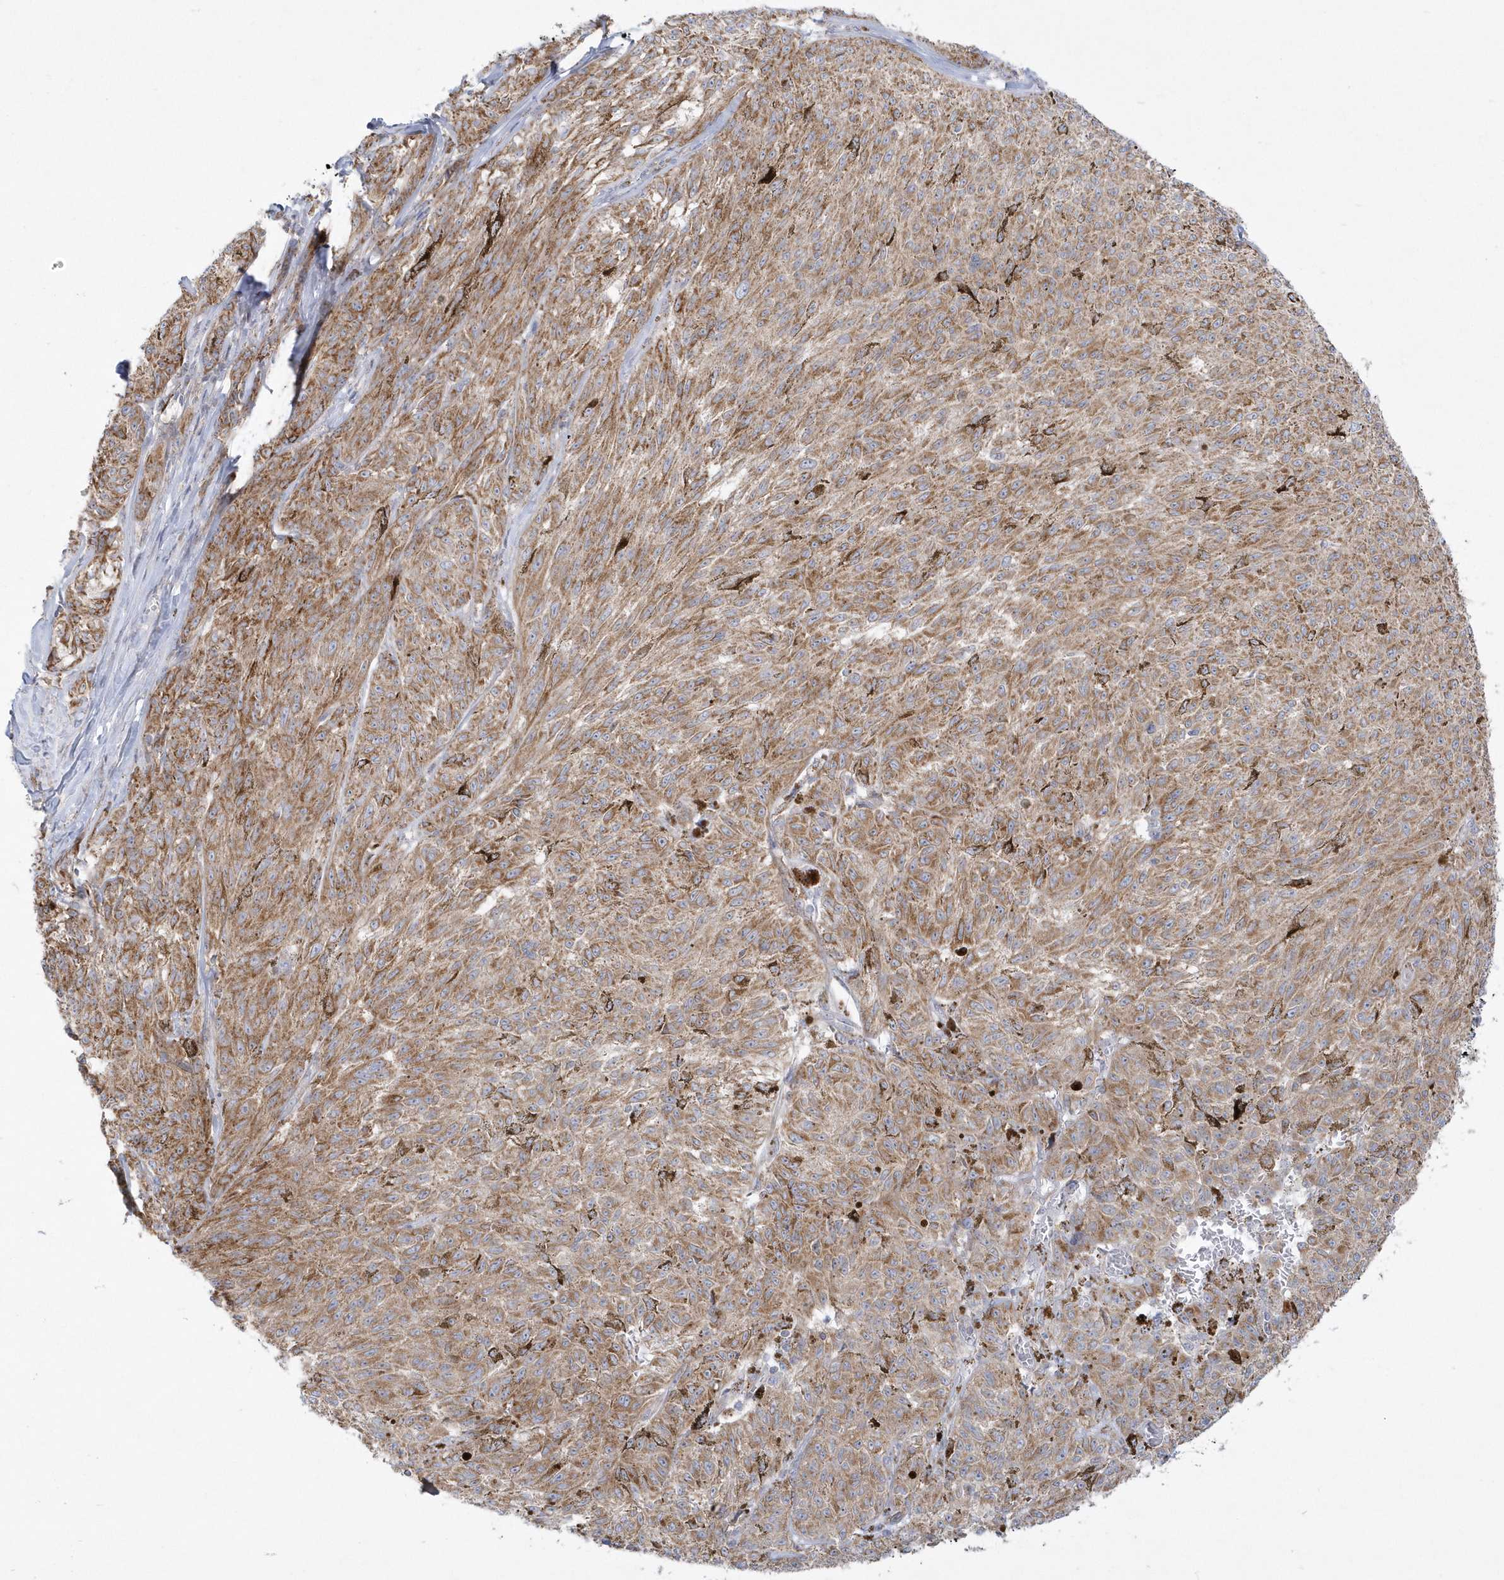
{"staining": {"intensity": "moderate", "quantity": ">75%", "location": "cytoplasmic/membranous"}, "tissue": "melanoma", "cell_type": "Tumor cells", "image_type": "cancer", "snomed": [{"axis": "morphology", "description": "Malignant melanoma, NOS"}, {"axis": "topography", "description": "Skin"}], "caption": "IHC micrograph of neoplastic tissue: malignant melanoma stained using immunohistochemistry displays medium levels of moderate protein expression localized specifically in the cytoplasmic/membranous of tumor cells, appearing as a cytoplasmic/membranous brown color.", "gene": "DNAJC18", "patient": {"sex": "female", "age": 72}}